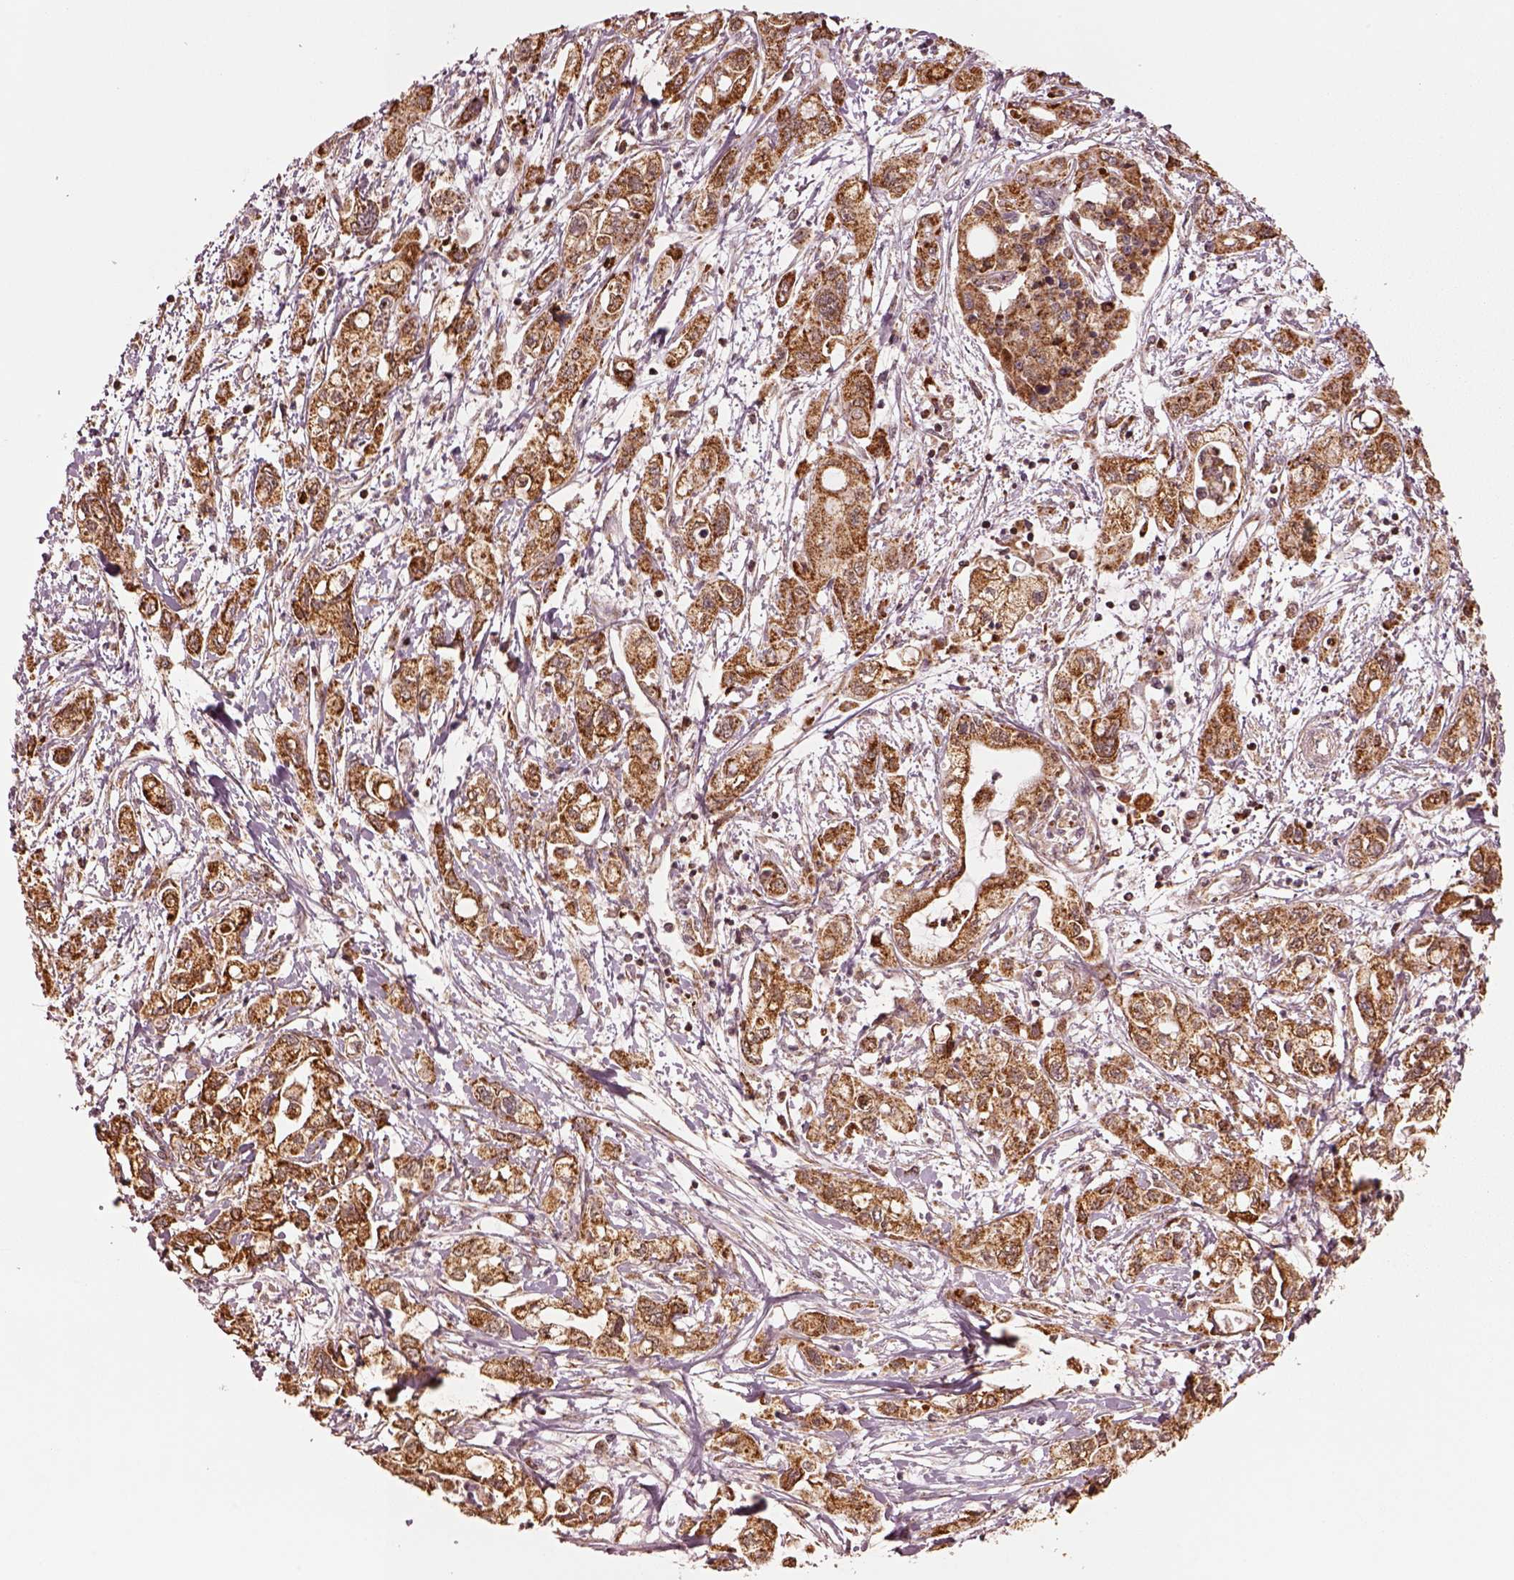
{"staining": {"intensity": "strong", "quantity": ">75%", "location": "cytoplasmic/membranous"}, "tissue": "pancreatic cancer", "cell_type": "Tumor cells", "image_type": "cancer", "snomed": [{"axis": "morphology", "description": "Adenocarcinoma, NOS"}, {"axis": "topography", "description": "Pancreas"}], "caption": "Pancreatic cancer tissue exhibits strong cytoplasmic/membranous expression in approximately >75% of tumor cells, visualized by immunohistochemistry.", "gene": "SEL1L3", "patient": {"sex": "male", "age": 54}}